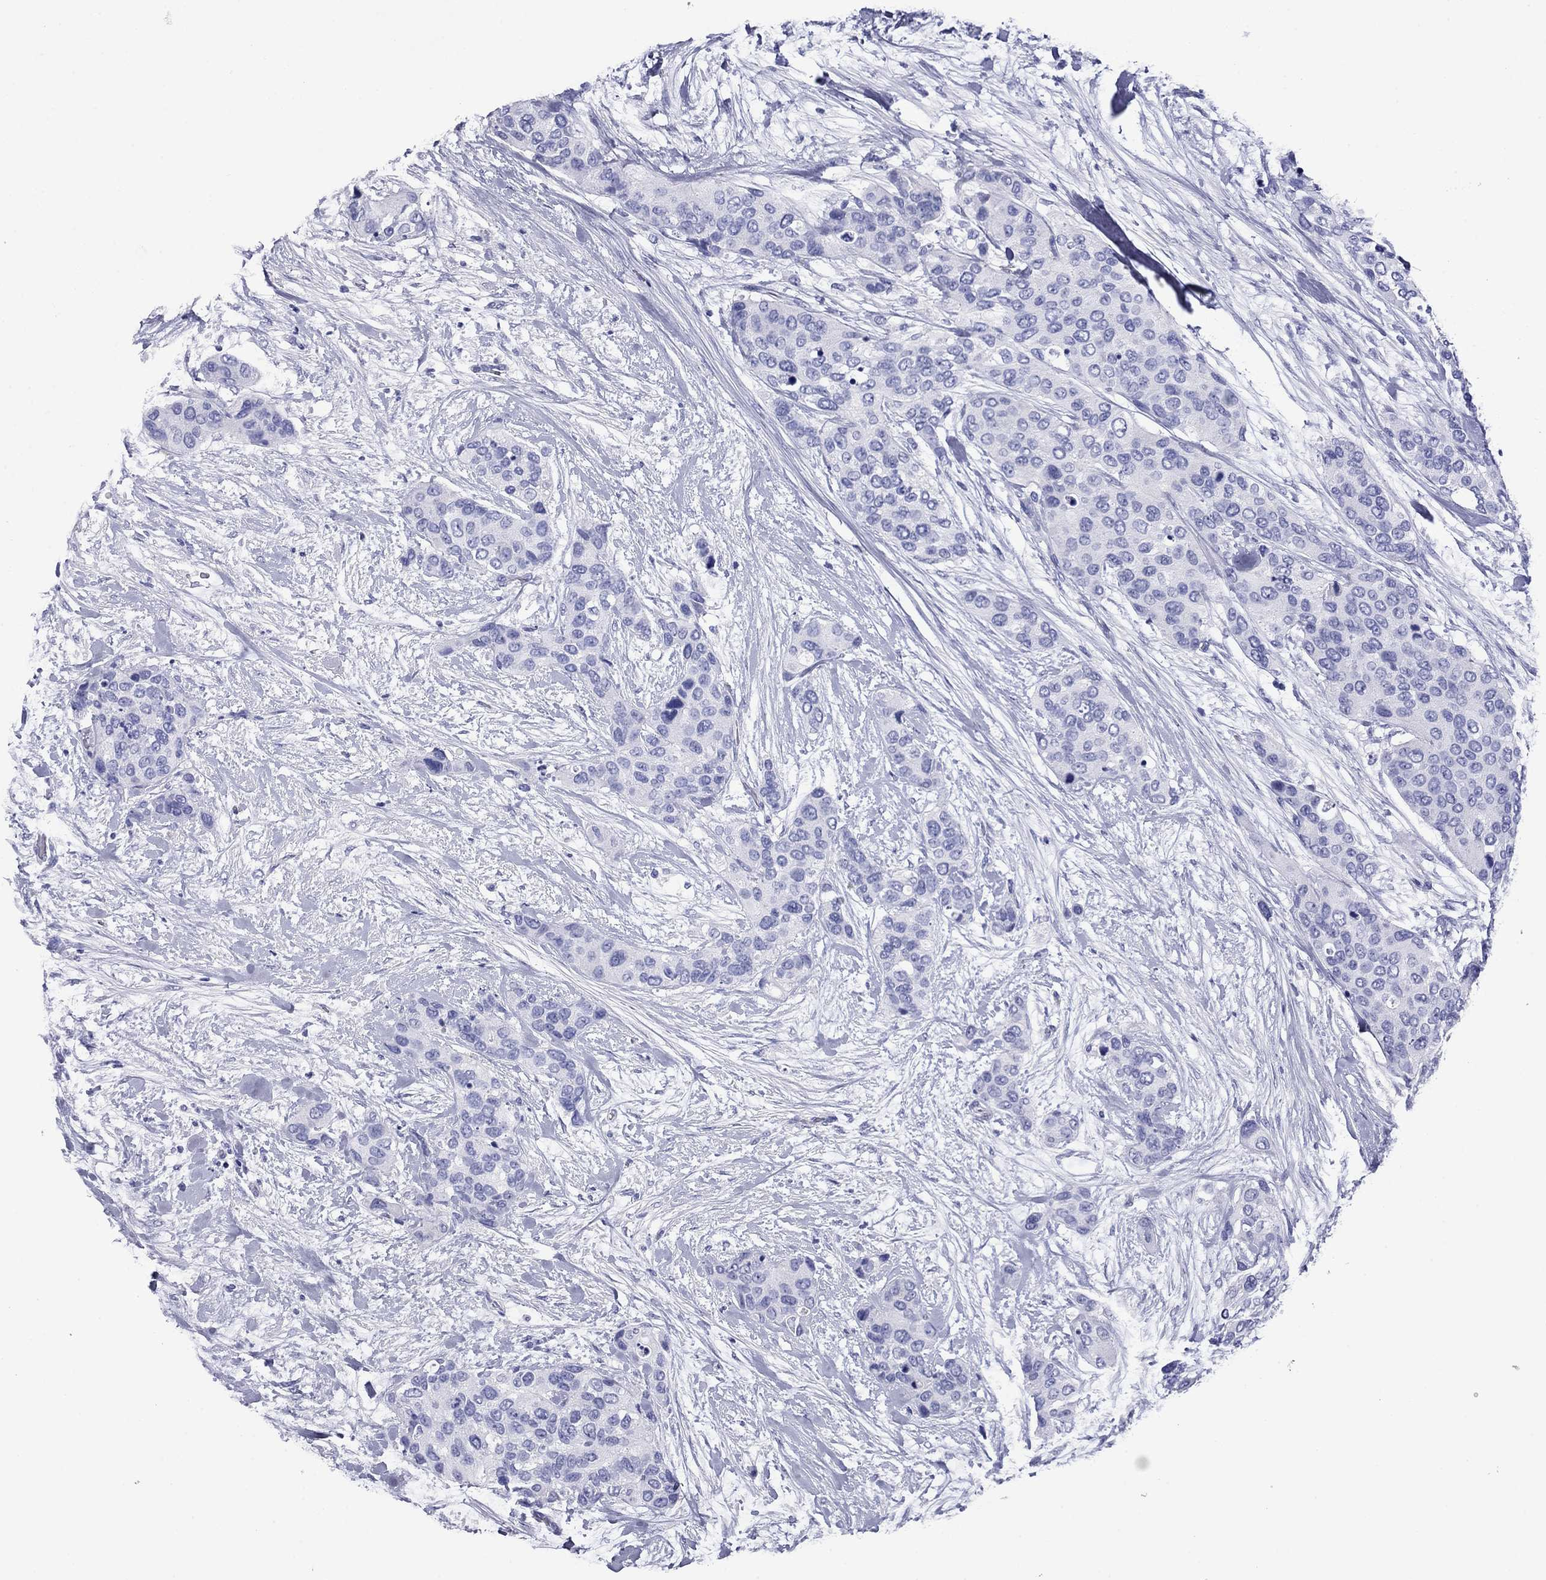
{"staining": {"intensity": "negative", "quantity": "none", "location": "none"}, "tissue": "urothelial cancer", "cell_type": "Tumor cells", "image_type": "cancer", "snomed": [{"axis": "morphology", "description": "Urothelial carcinoma, High grade"}, {"axis": "topography", "description": "Urinary bladder"}], "caption": "Micrograph shows no significant protein positivity in tumor cells of high-grade urothelial carcinoma.", "gene": "ROM1", "patient": {"sex": "male", "age": 77}}